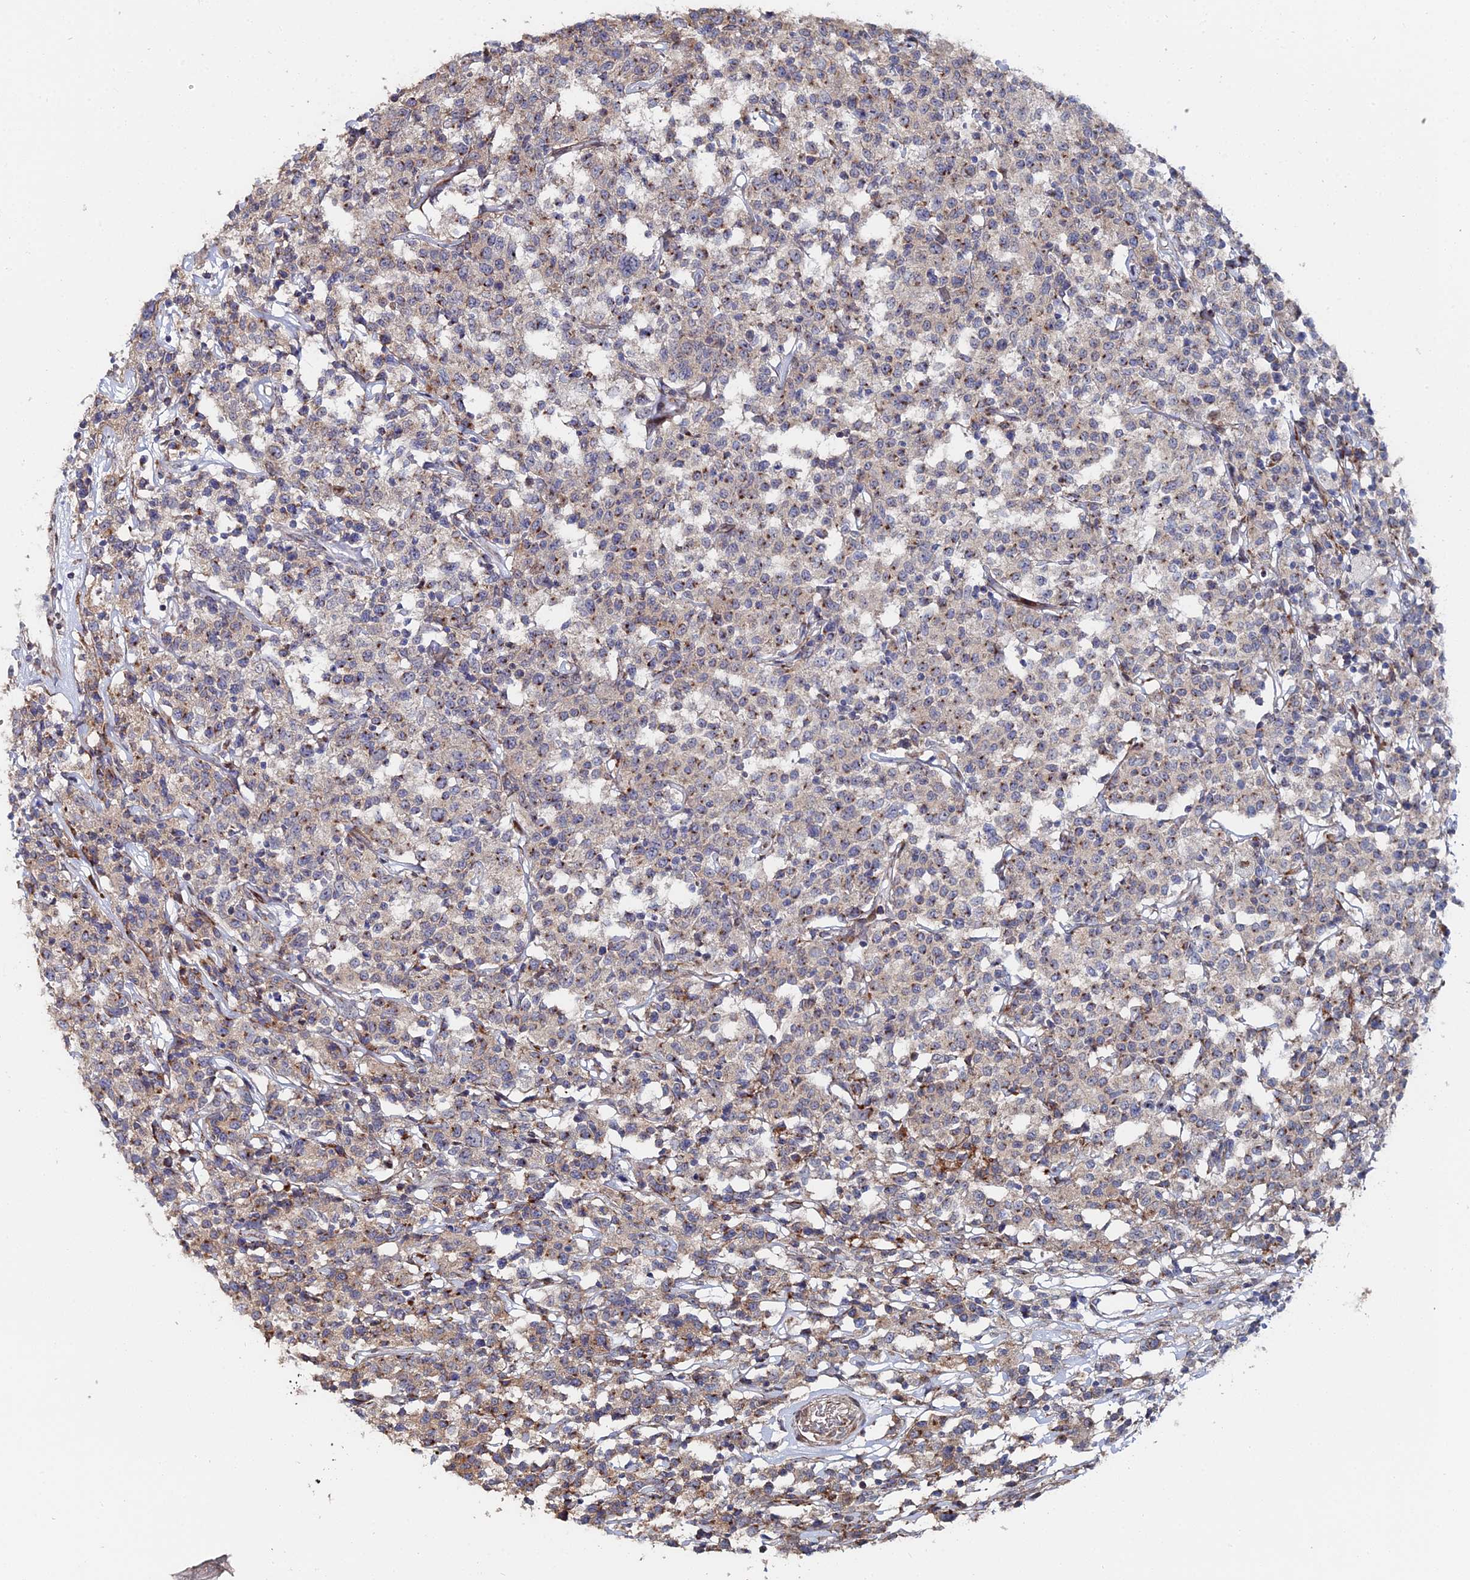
{"staining": {"intensity": "moderate", "quantity": "<25%", "location": "cytoplasmic/membranous"}, "tissue": "lymphoma", "cell_type": "Tumor cells", "image_type": "cancer", "snomed": [{"axis": "morphology", "description": "Malignant lymphoma, non-Hodgkin's type, Low grade"}, {"axis": "topography", "description": "Small intestine"}], "caption": "An IHC micrograph of neoplastic tissue is shown. Protein staining in brown highlights moderate cytoplasmic/membranous positivity in lymphoma within tumor cells. (brown staining indicates protein expression, while blue staining denotes nuclei).", "gene": "SGMS1", "patient": {"sex": "female", "age": 59}}